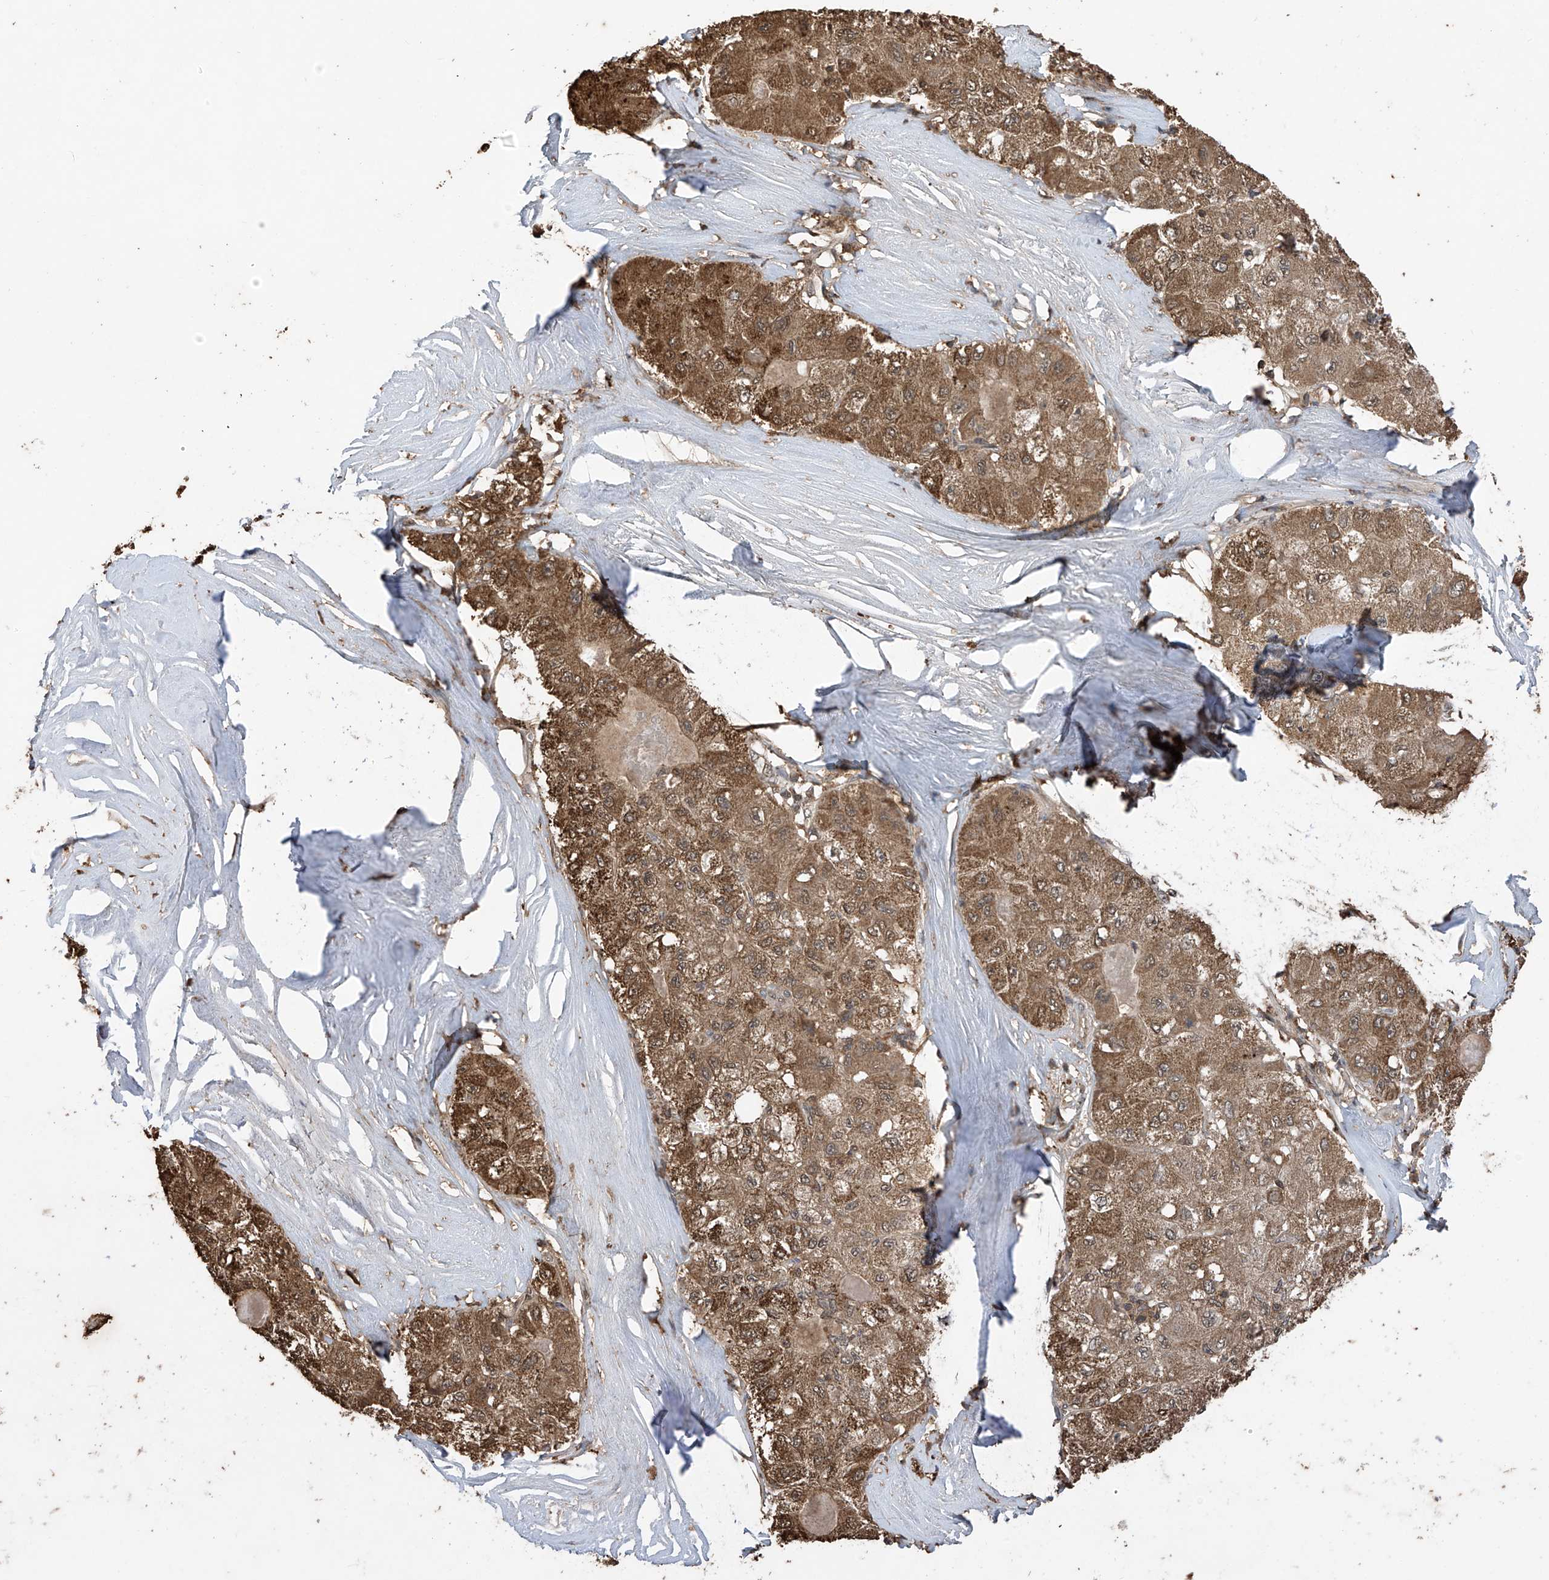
{"staining": {"intensity": "moderate", "quantity": ">75%", "location": "cytoplasmic/membranous,nuclear"}, "tissue": "liver cancer", "cell_type": "Tumor cells", "image_type": "cancer", "snomed": [{"axis": "morphology", "description": "Carcinoma, Hepatocellular, NOS"}, {"axis": "topography", "description": "Liver"}], "caption": "Immunohistochemistry (IHC) image of human liver hepatocellular carcinoma stained for a protein (brown), which exhibits medium levels of moderate cytoplasmic/membranous and nuclear positivity in about >75% of tumor cells.", "gene": "PNPT1", "patient": {"sex": "male", "age": 80}}